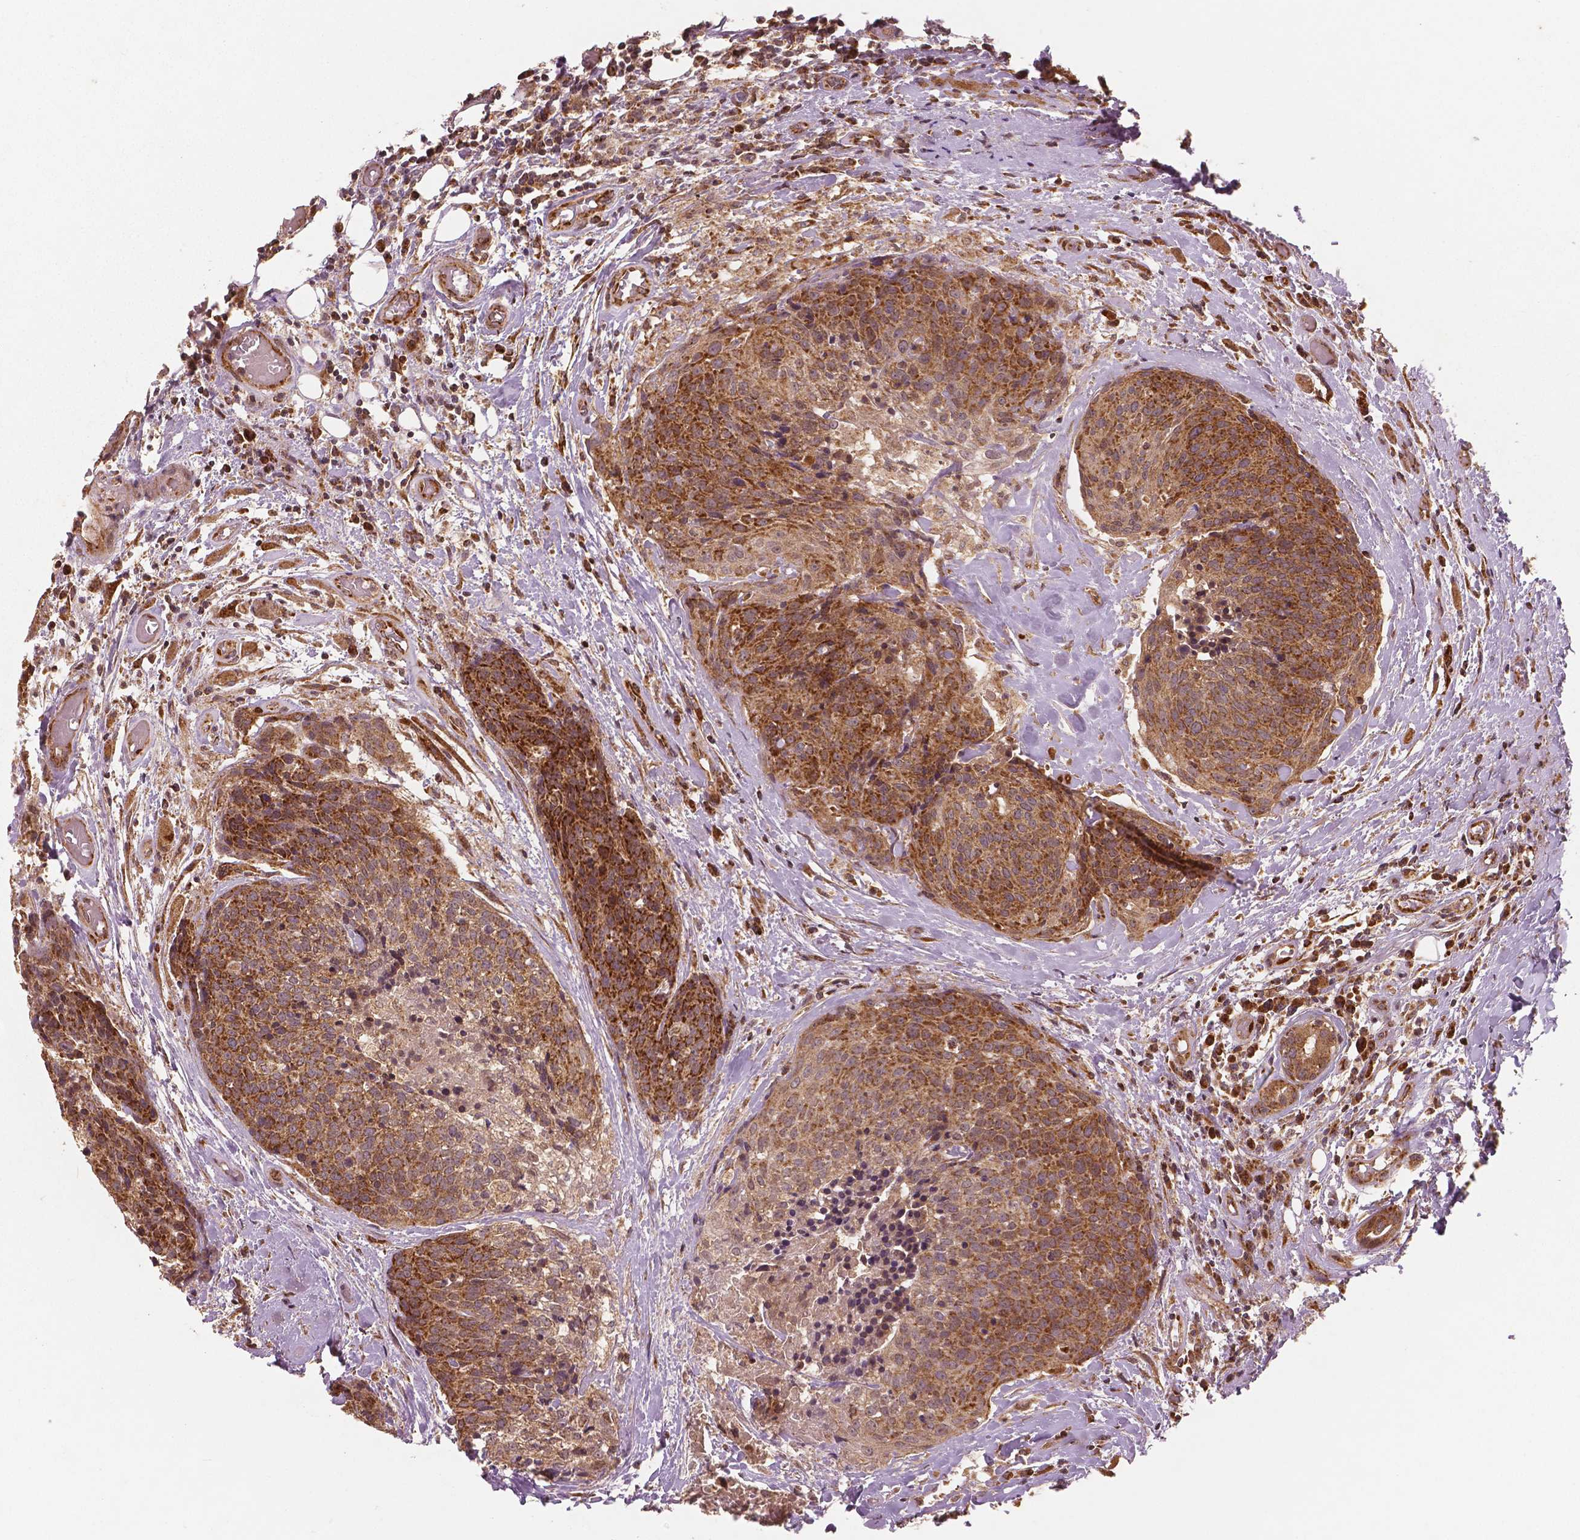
{"staining": {"intensity": "moderate", "quantity": ">75%", "location": "cytoplasmic/membranous"}, "tissue": "head and neck cancer", "cell_type": "Tumor cells", "image_type": "cancer", "snomed": [{"axis": "morphology", "description": "Squamous cell carcinoma, NOS"}, {"axis": "topography", "description": "Oral tissue"}, {"axis": "topography", "description": "Head-Neck"}], "caption": "Protein expression analysis of human squamous cell carcinoma (head and neck) reveals moderate cytoplasmic/membranous expression in about >75% of tumor cells.", "gene": "PGAM5", "patient": {"sex": "male", "age": 64}}